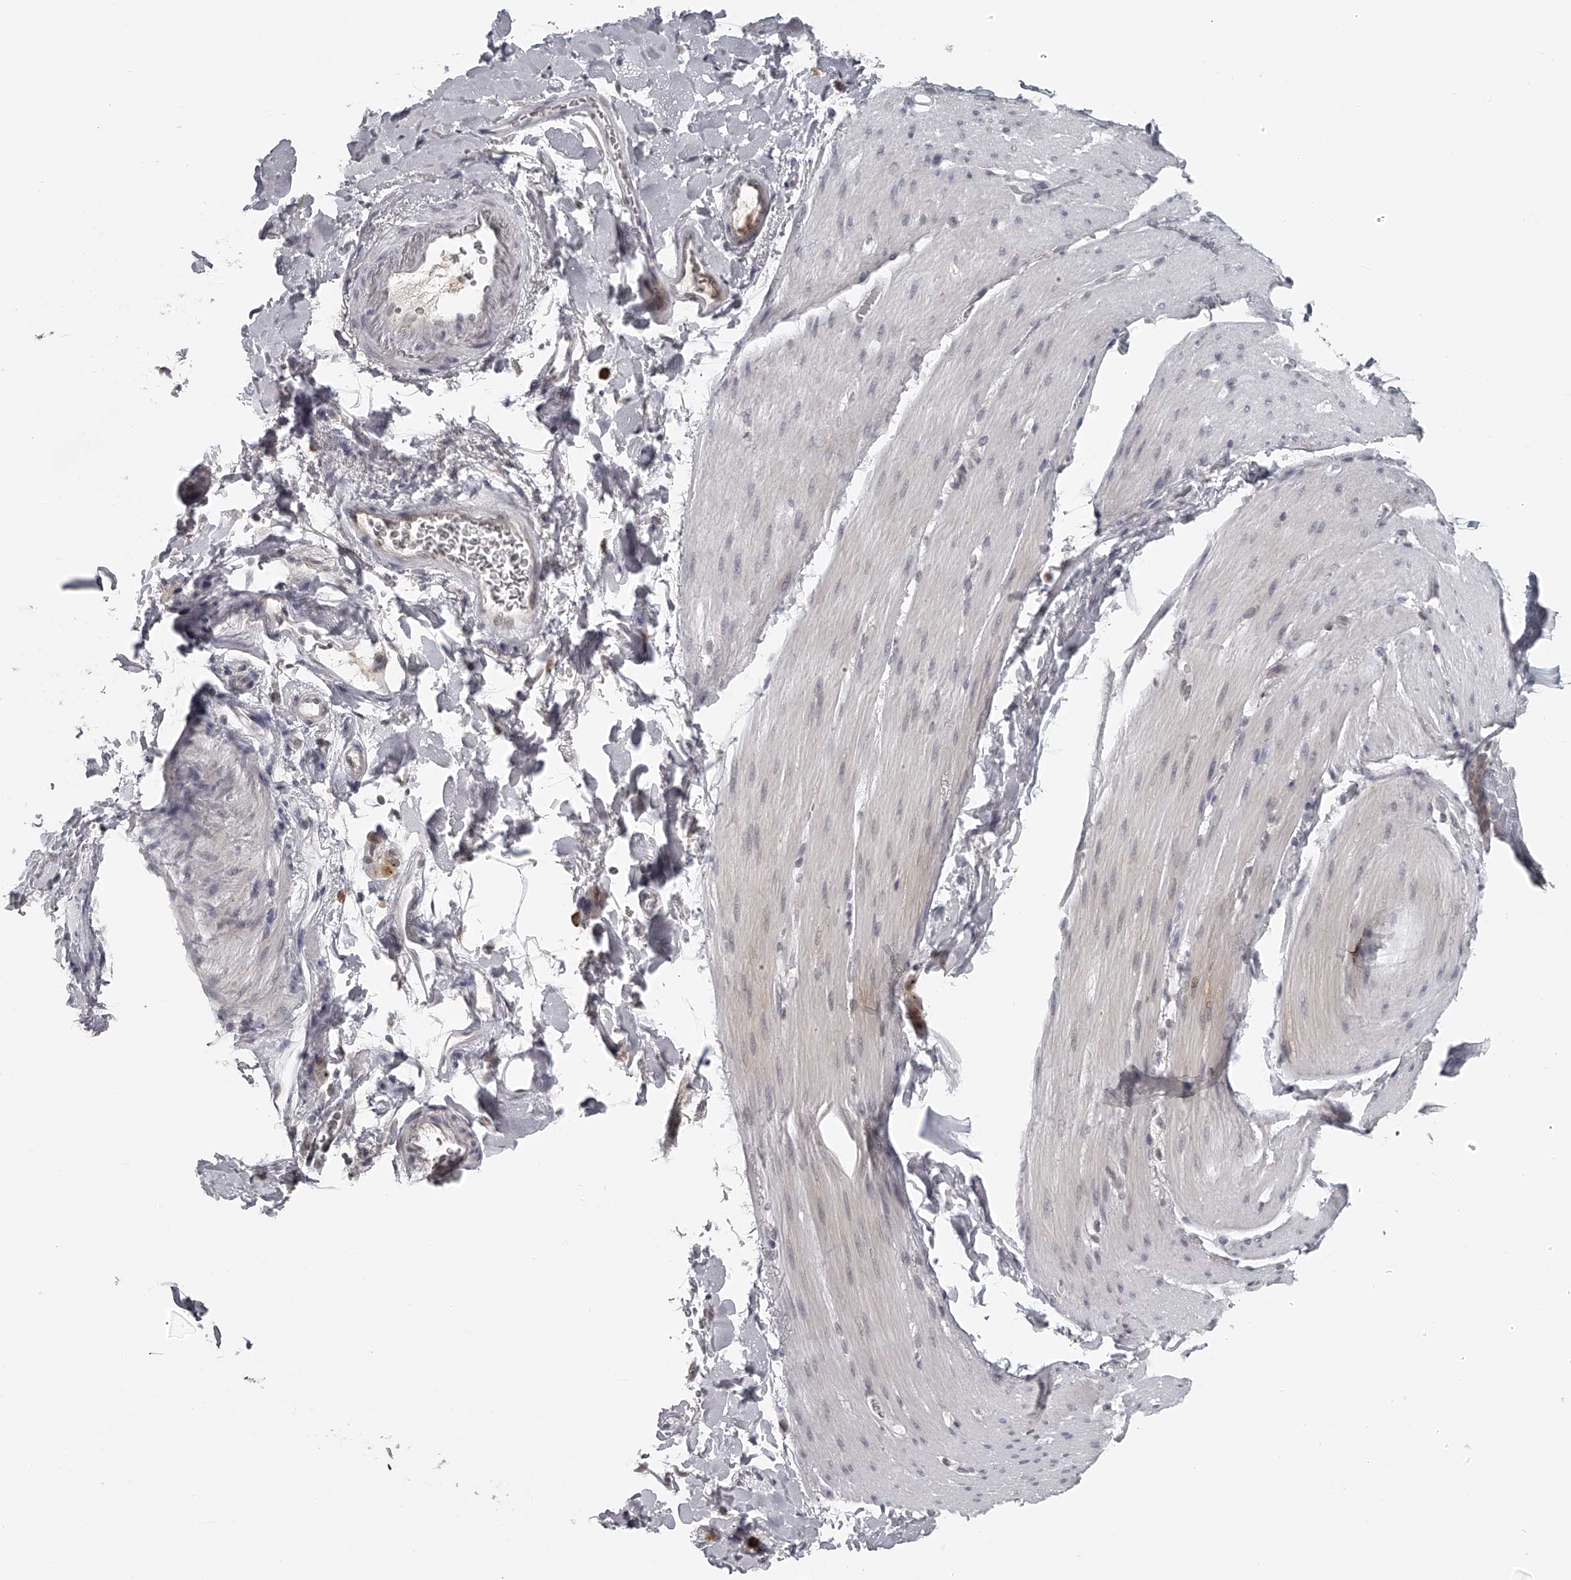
{"staining": {"intensity": "negative", "quantity": "none", "location": "none"}, "tissue": "smooth muscle", "cell_type": "Smooth muscle cells", "image_type": "normal", "snomed": [{"axis": "morphology", "description": "Normal tissue, NOS"}, {"axis": "topography", "description": "Smooth muscle"}, {"axis": "topography", "description": "Small intestine"}], "caption": "DAB immunohistochemical staining of unremarkable smooth muscle reveals no significant staining in smooth muscle cells. The staining is performed using DAB (3,3'-diaminobenzidine) brown chromogen with nuclei counter-stained in using hematoxylin.", "gene": "RNF220", "patient": {"sex": "female", "age": 84}}